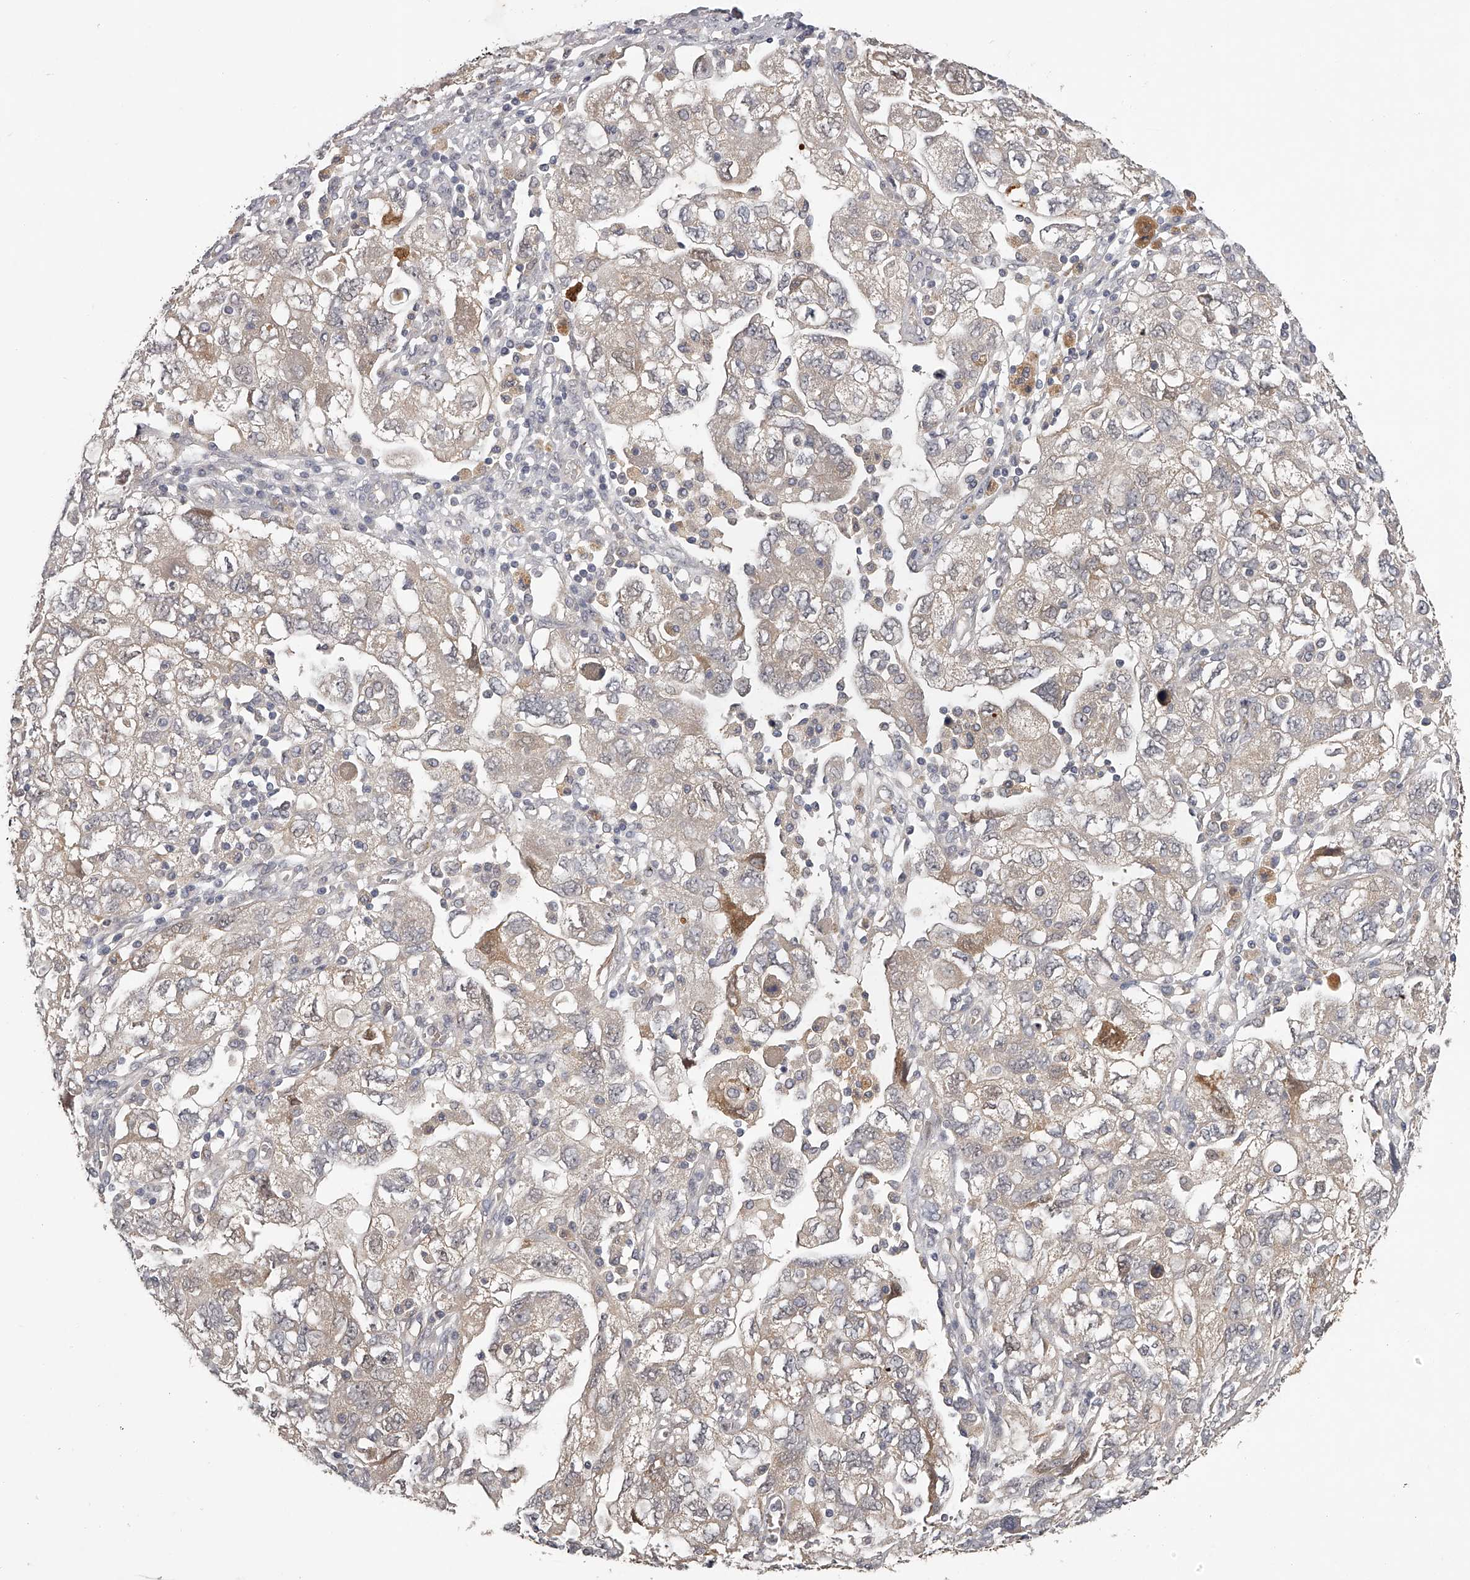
{"staining": {"intensity": "weak", "quantity": "25%-75%", "location": "cytoplasmic/membranous"}, "tissue": "ovarian cancer", "cell_type": "Tumor cells", "image_type": "cancer", "snomed": [{"axis": "morphology", "description": "Carcinoma, NOS"}, {"axis": "morphology", "description": "Cystadenocarcinoma, serous, NOS"}, {"axis": "topography", "description": "Ovary"}], "caption": "Immunohistochemistry micrograph of neoplastic tissue: human ovarian serous cystadenocarcinoma stained using immunohistochemistry (IHC) exhibits low levels of weak protein expression localized specifically in the cytoplasmic/membranous of tumor cells, appearing as a cytoplasmic/membranous brown color.", "gene": "GGCT", "patient": {"sex": "female", "age": 69}}